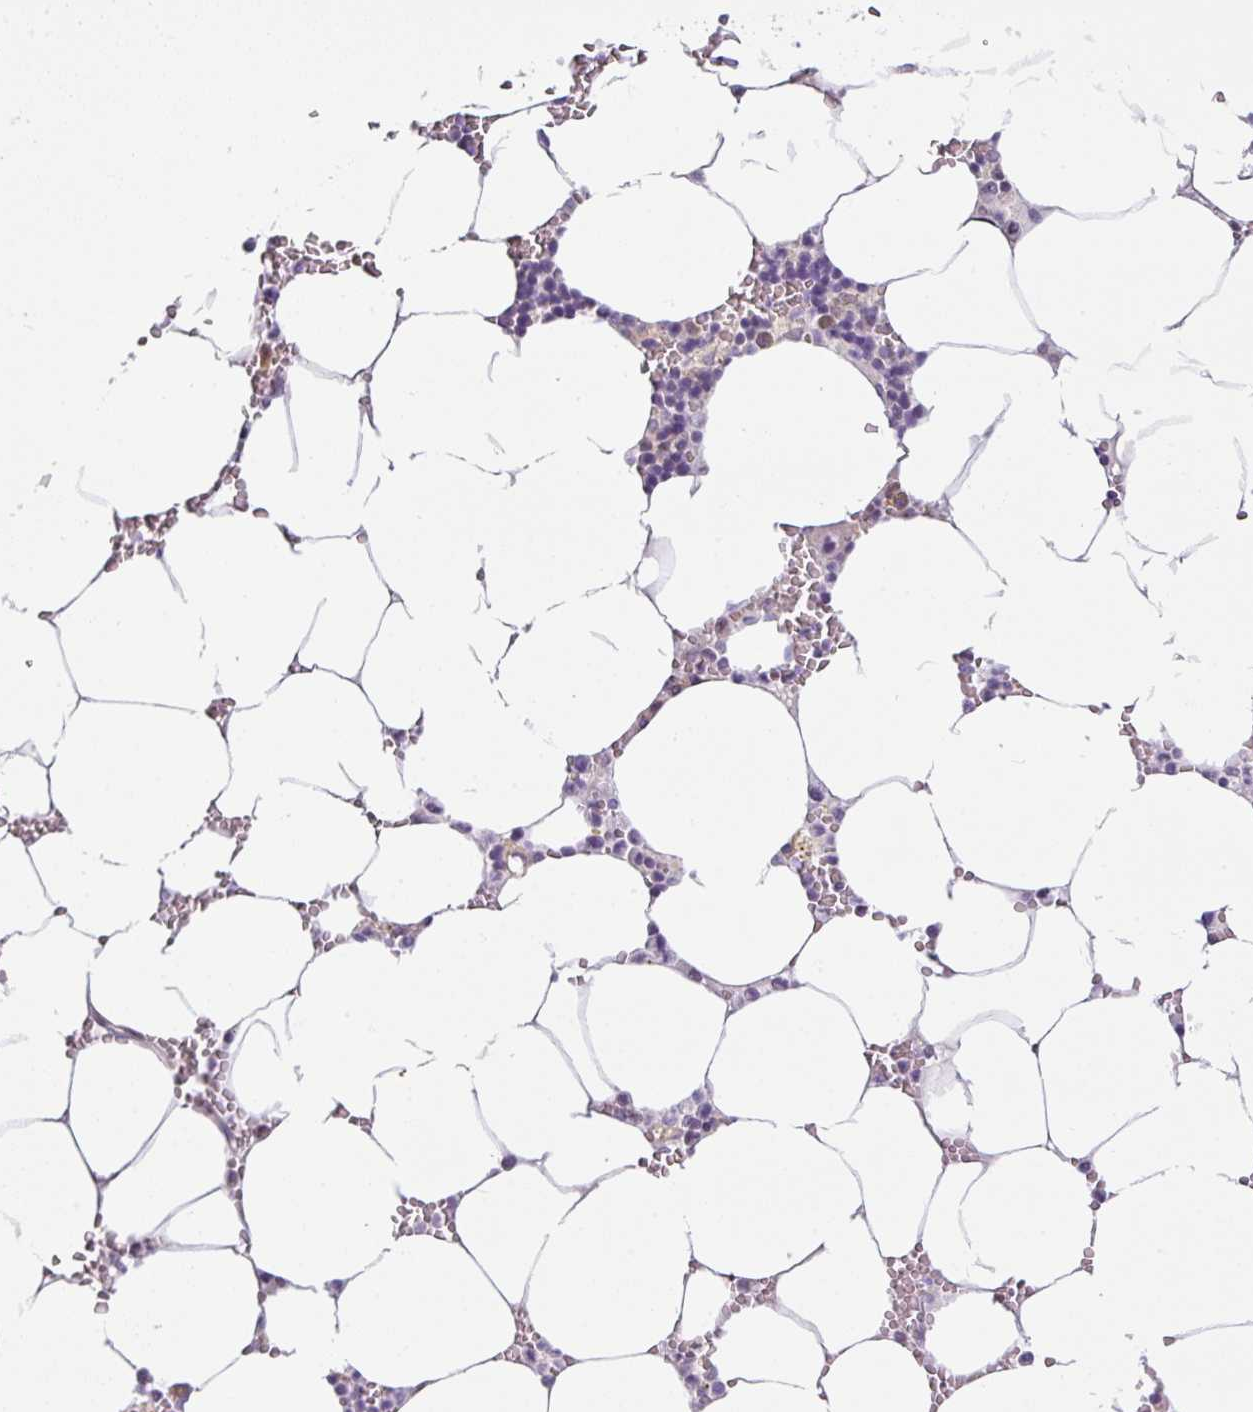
{"staining": {"intensity": "negative", "quantity": "none", "location": "none"}, "tissue": "bone marrow", "cell_type": "Hematopoietic cells", "image_type": "normal", "snomed": [{"axis": "morphology", "description": "Normal tissue, NOS"}, {"axis": "topography", "description": "Bone marrow"}], "caption": "DAB (3,3'-diaminobenzidine) immunohistochemical staining of benign human bone marrow demonstrates no significant staining in hematopoietic cells.", "gene": "NDUFB2", "patient": {"sex": "male", "age": 70}}